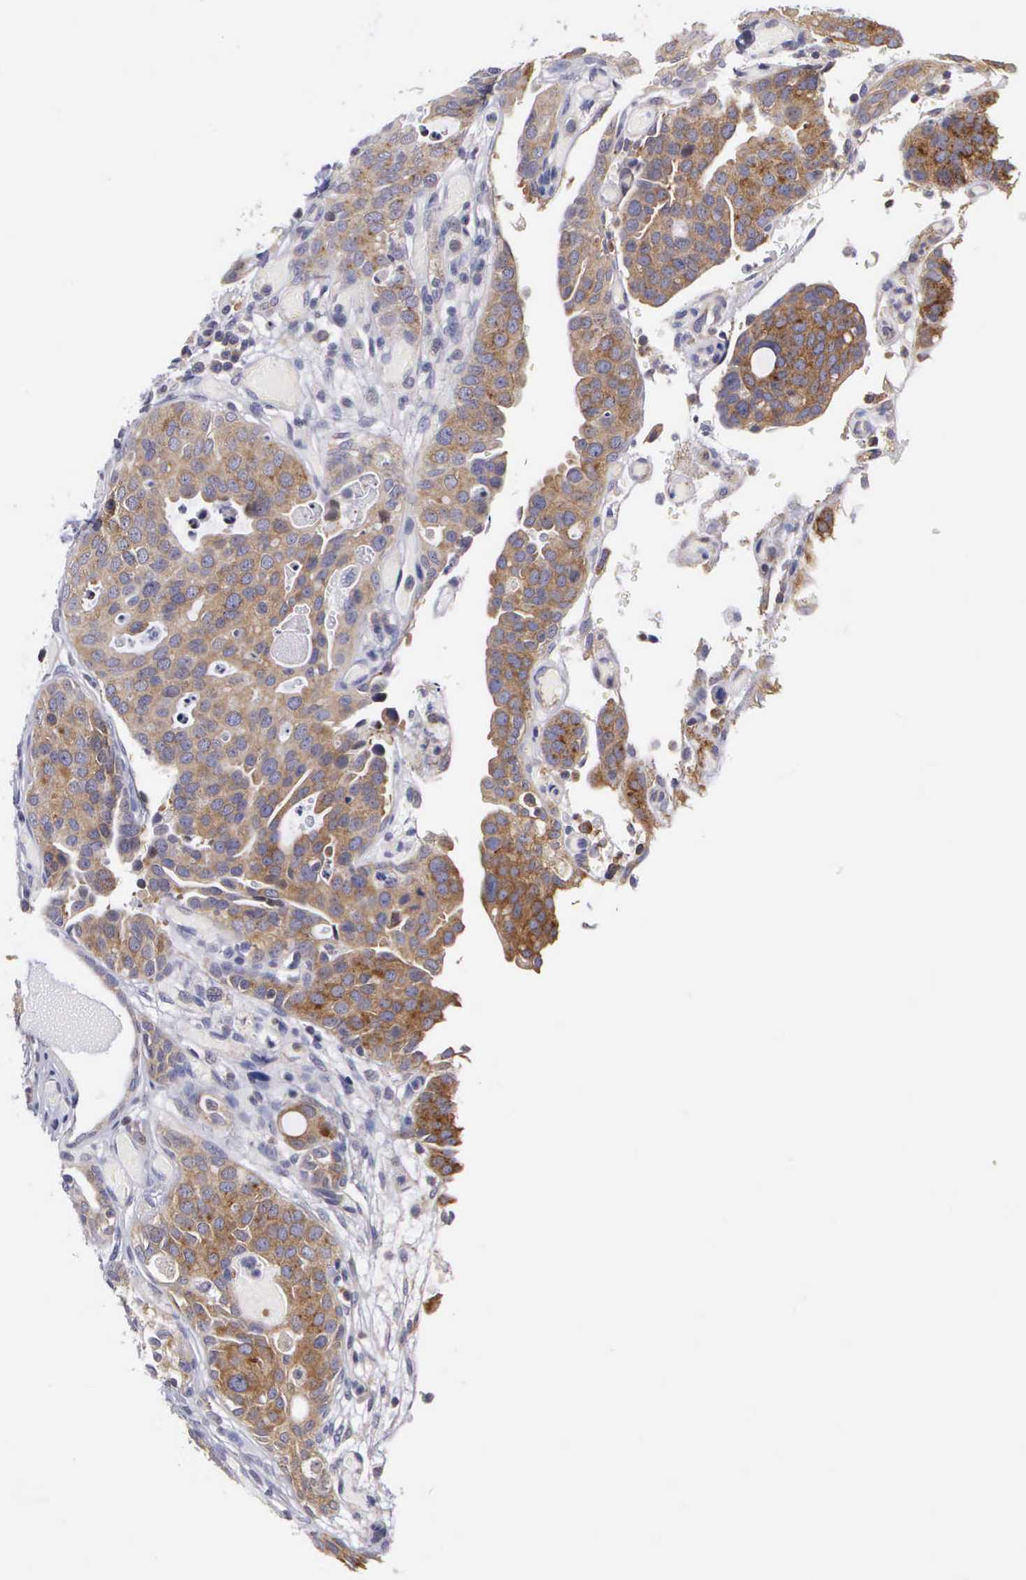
{"staining": {"intensity": "moderate", "quantity": ">75%", "location": "cytoplasmic/membranous"}, "tissue": "urothelial cancer", "cell_type": "Tumor cells", "image_type": "cancer", "snomed": [{"axis": "morphology", "description": "Urothelial carcinoma, High grade"}, {"axis": "topography", "description": "Urinary bladder"}], "caption": "Immunohistochemical staining of urothelial carcinoma (high-grade) exhibits medium levels of moderate cytoplasmic/membranous staining in approximately >75% of tumor cells.", "gene": "GRIPAP1", "patient": {"sex": "male", "age": 78}}